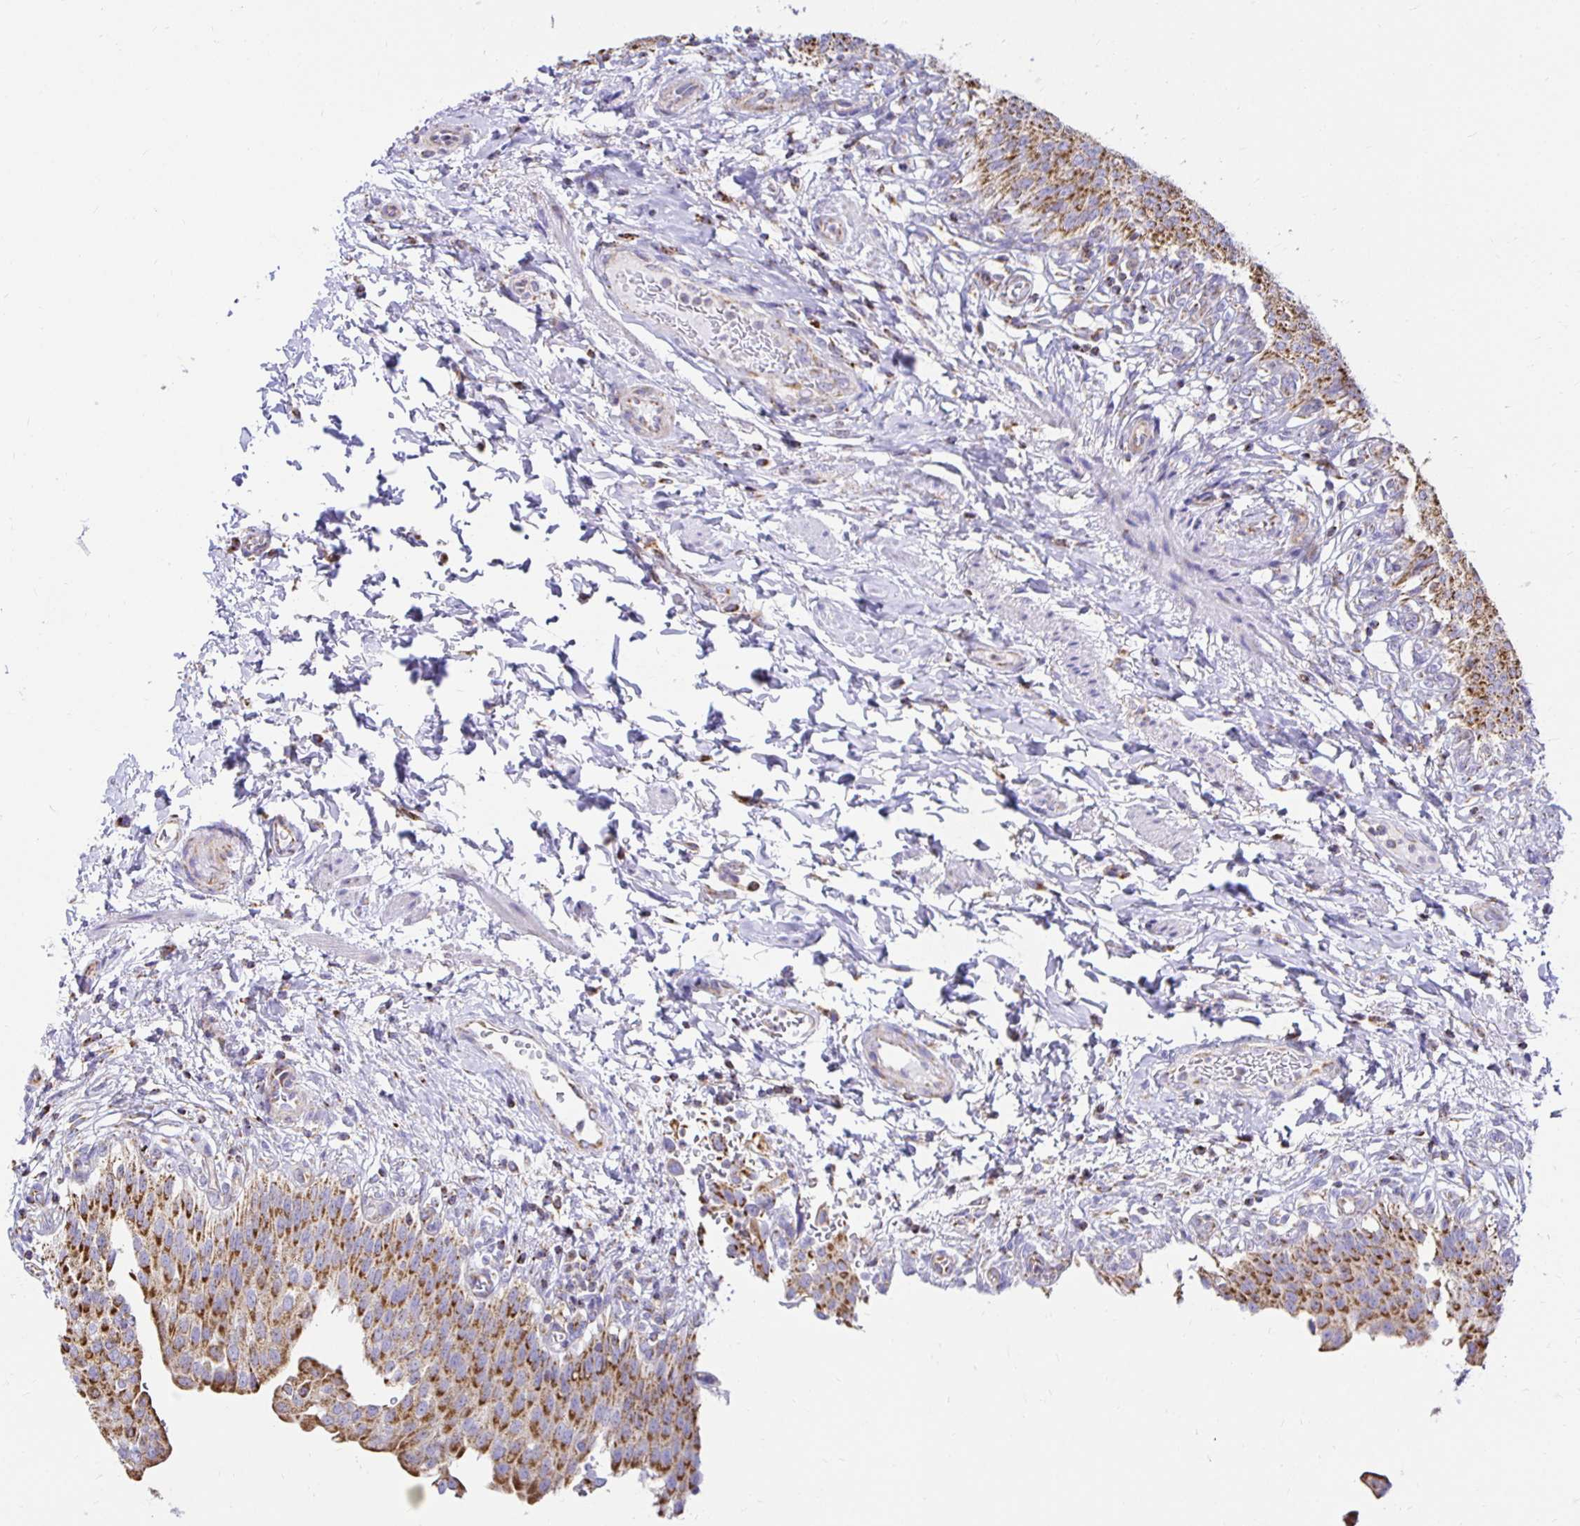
{"staining": {"intensity": "strong", "quantity": ">75%", "location": "cytoplasmic/membranous"}, "tissue": "urinary bladder", "cell_type": "Urothelial cells", "image_type": "normal", "snomed": [{"axis": "morphology", "description": "Normal tissue, NOS"}, {"axis": "topography", "description": "Urinary bladder"}, {"axis": "topography", "description": "Peripheral nerve tissue"}], "caption": "A brown stain labels strong cytoplasmic/membranous staining of a protein in urothelial cells of benign human urinary bladder. The staining is performed using DAB brown chromogen to label protein expression. The nuclei are counter-stained blue using hematoxylin.", "gene": "PLAAT2", "patient": {"sex": "female", "age": 60}}